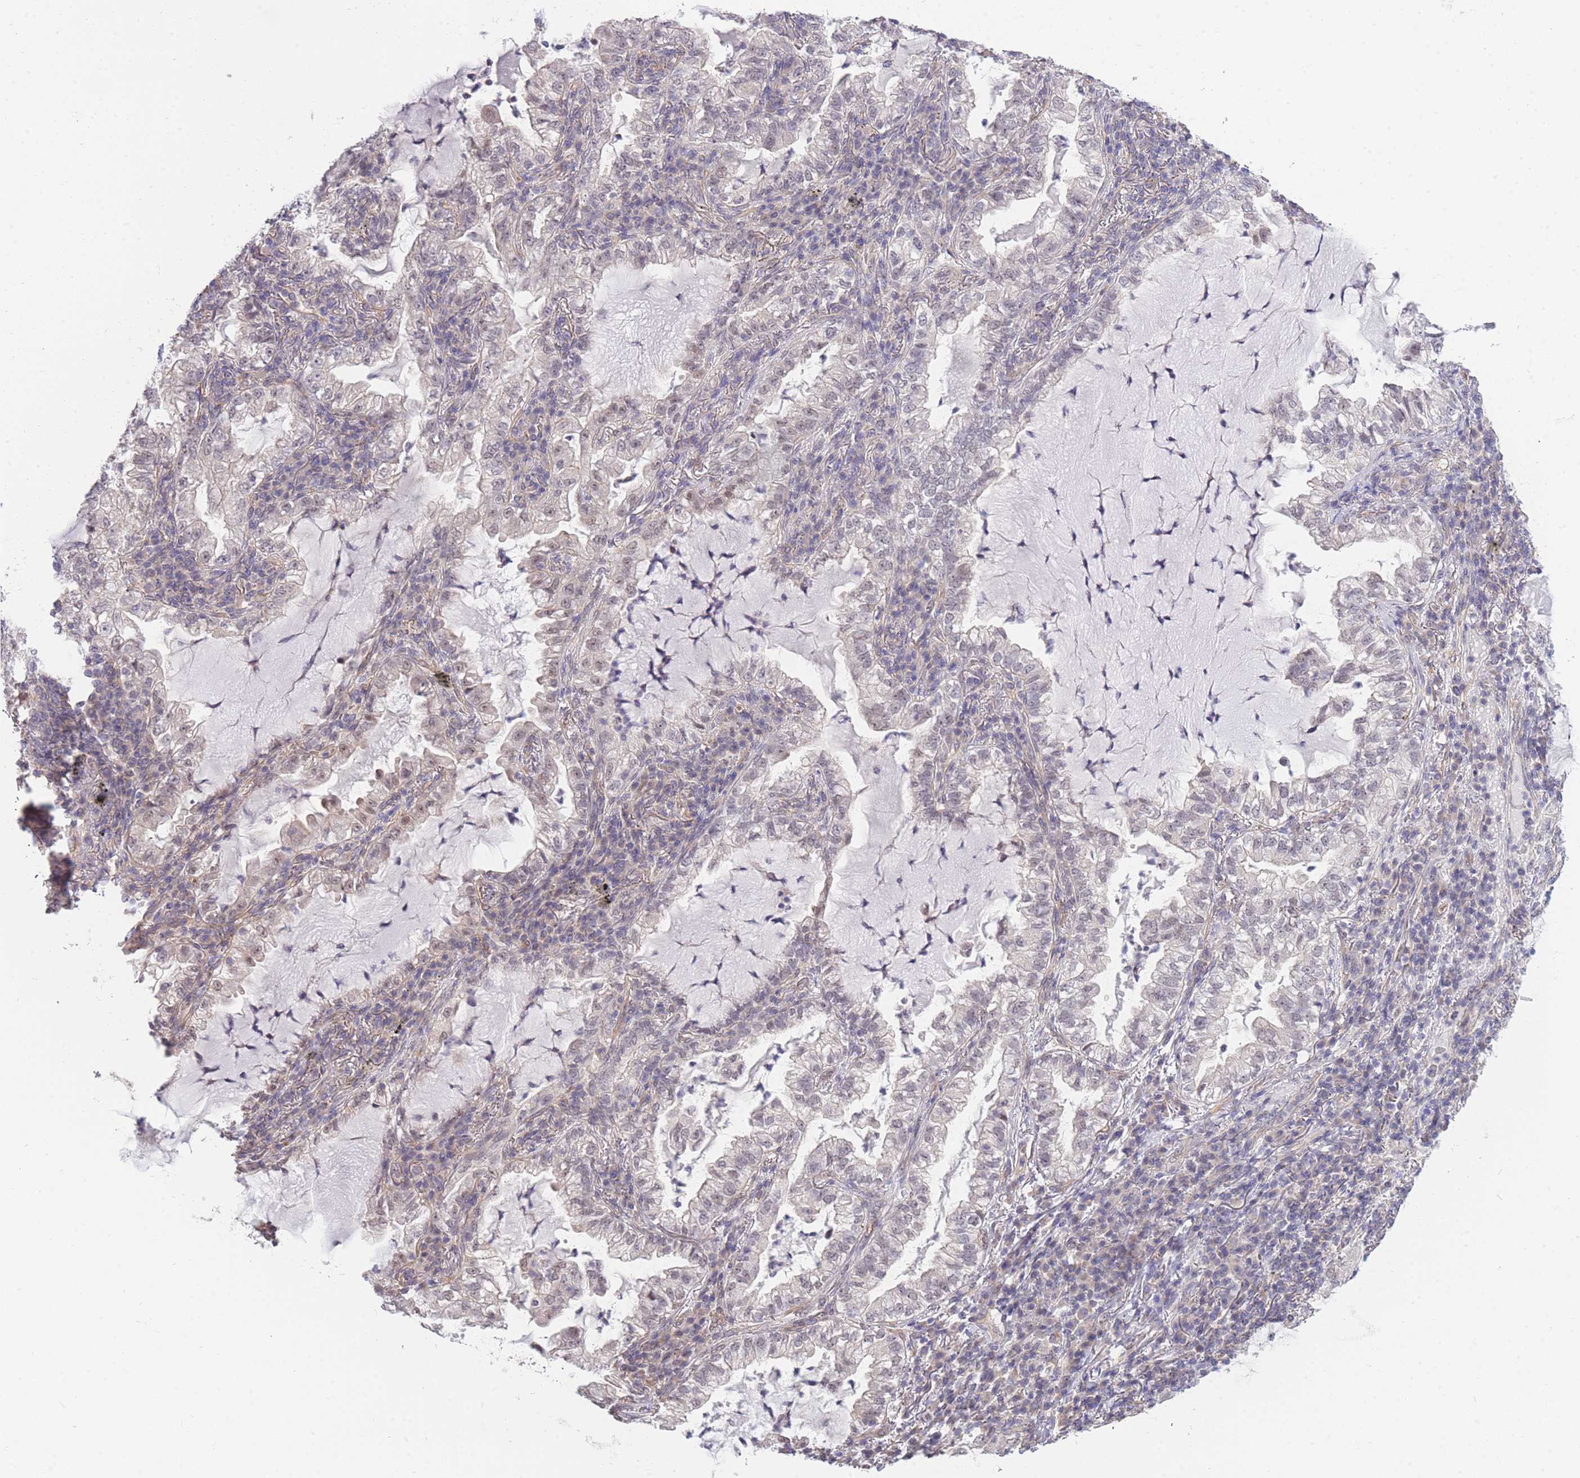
{"staining": {"intensity": "negative", "quantity": "none", "location": "none"}, "tissue": "lung cancer", "cell_type": "Tumor cells", "image_type": "cancer", "snomed": [{"axis": "morphology", "description": "Adenocarcinoma, NOS"}, {"axis": "topography", "description": "Lung"}], "caption": "Immunohistochemistry micrograph of neoplastic tissue: human lung adenocarcinoma stained with DAB (3,3'-diaminobenzidine) shows no significant protein positivity in tumor cells.", "gene": "C19orf25", "patient": {"sex": "female", "age": 73}}